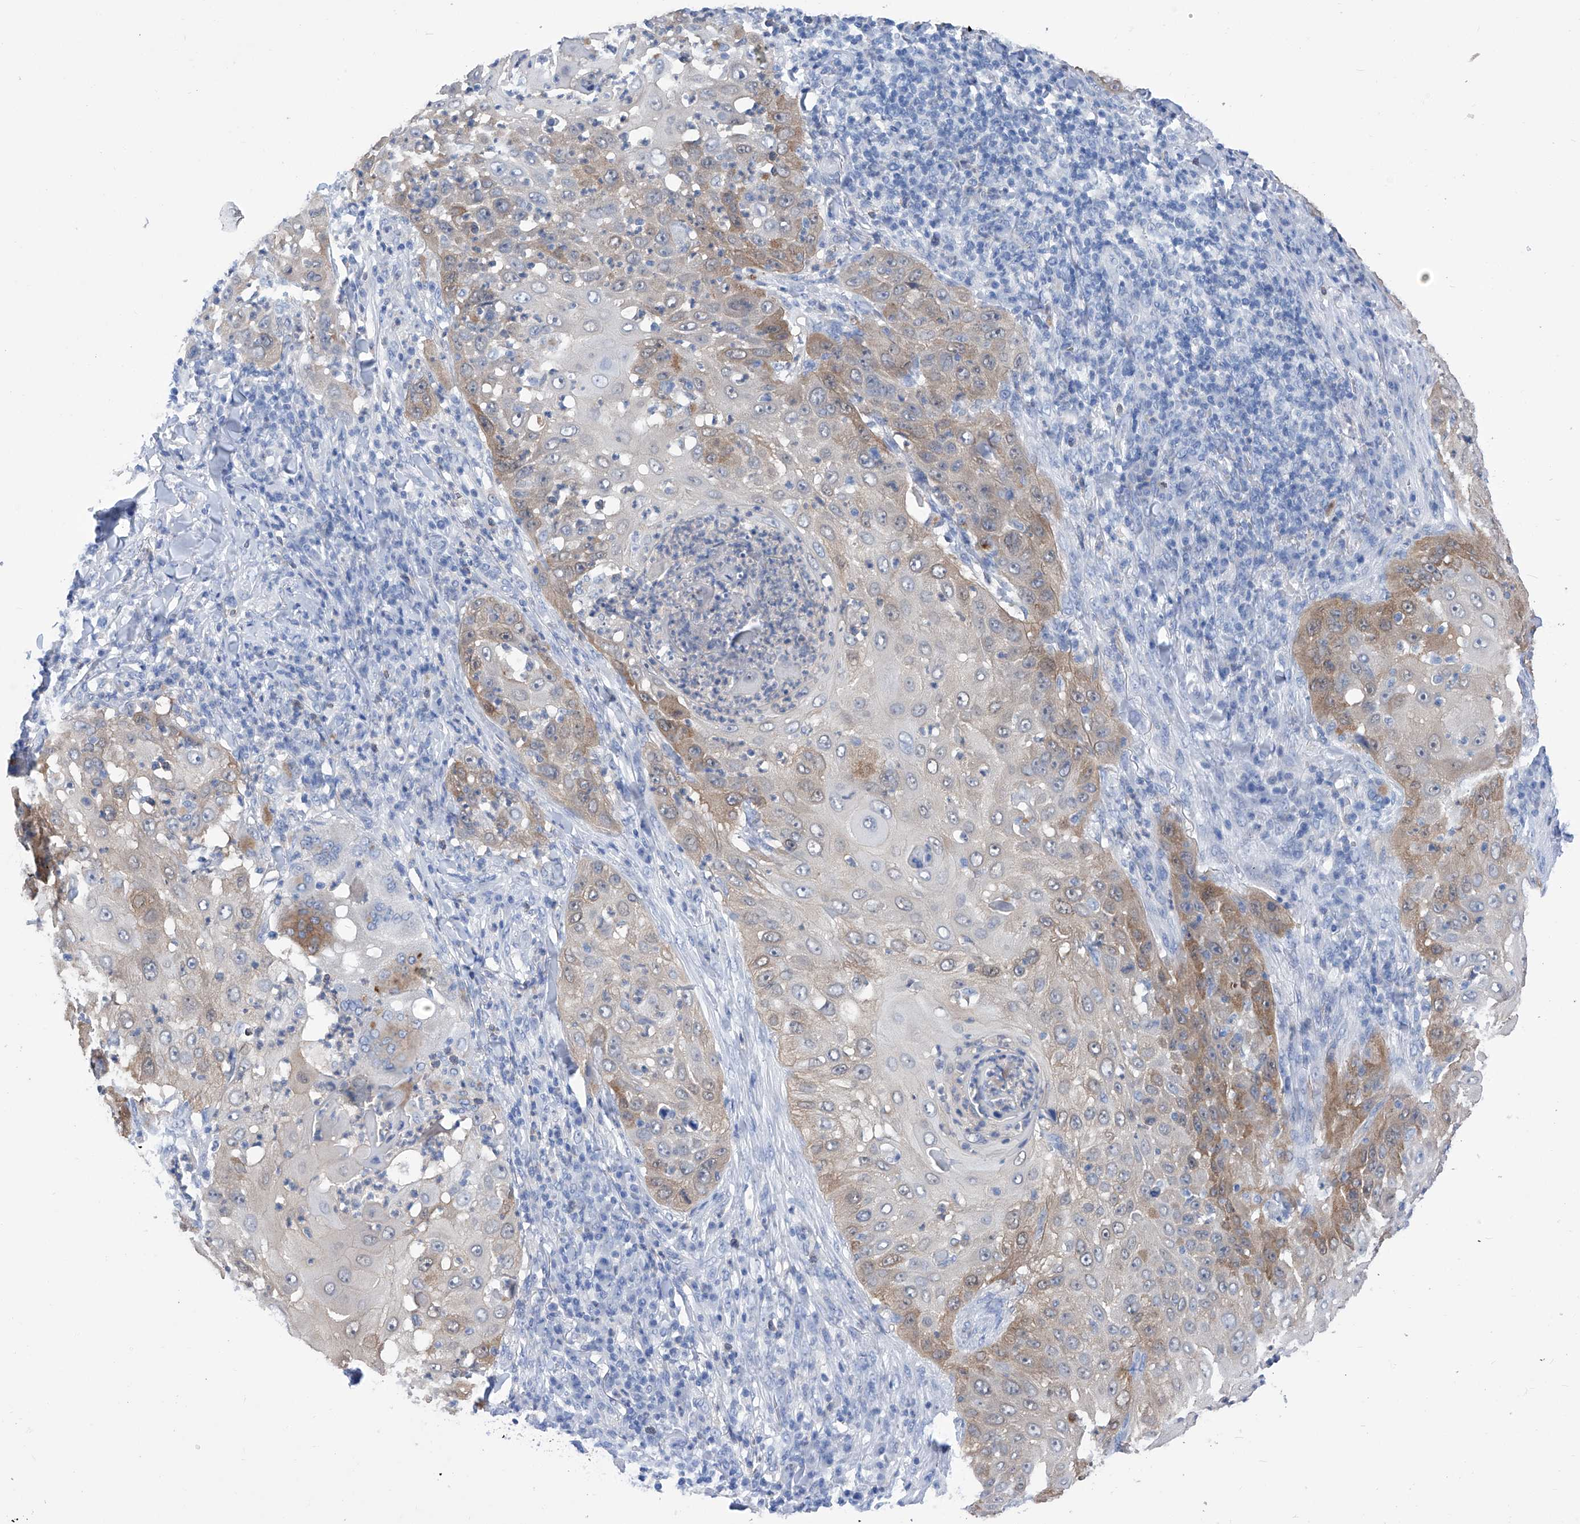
{"staining": {"intensity": "moderate", "quantity": "25%-75%", "location": "cytoplasmic/membranous"}, "tissue": "skin cancer", "cell_type": "Tumor cells", "image_type": "cancer", "snomed": [{"axis": "morphology", "description": "Squamous cell carcinoma, NOS"}, {"axis": "topography", "description": "Skin"}], "caption": "About 25%-75% of tumor cells in human skin squamous cell carcinoma display moderate cytoplasmic/membranous protein staining as visualized by brown immunohistochemical staining.", "gene": "IMPA2", "patient": {"sex": "female", "age": 44}}